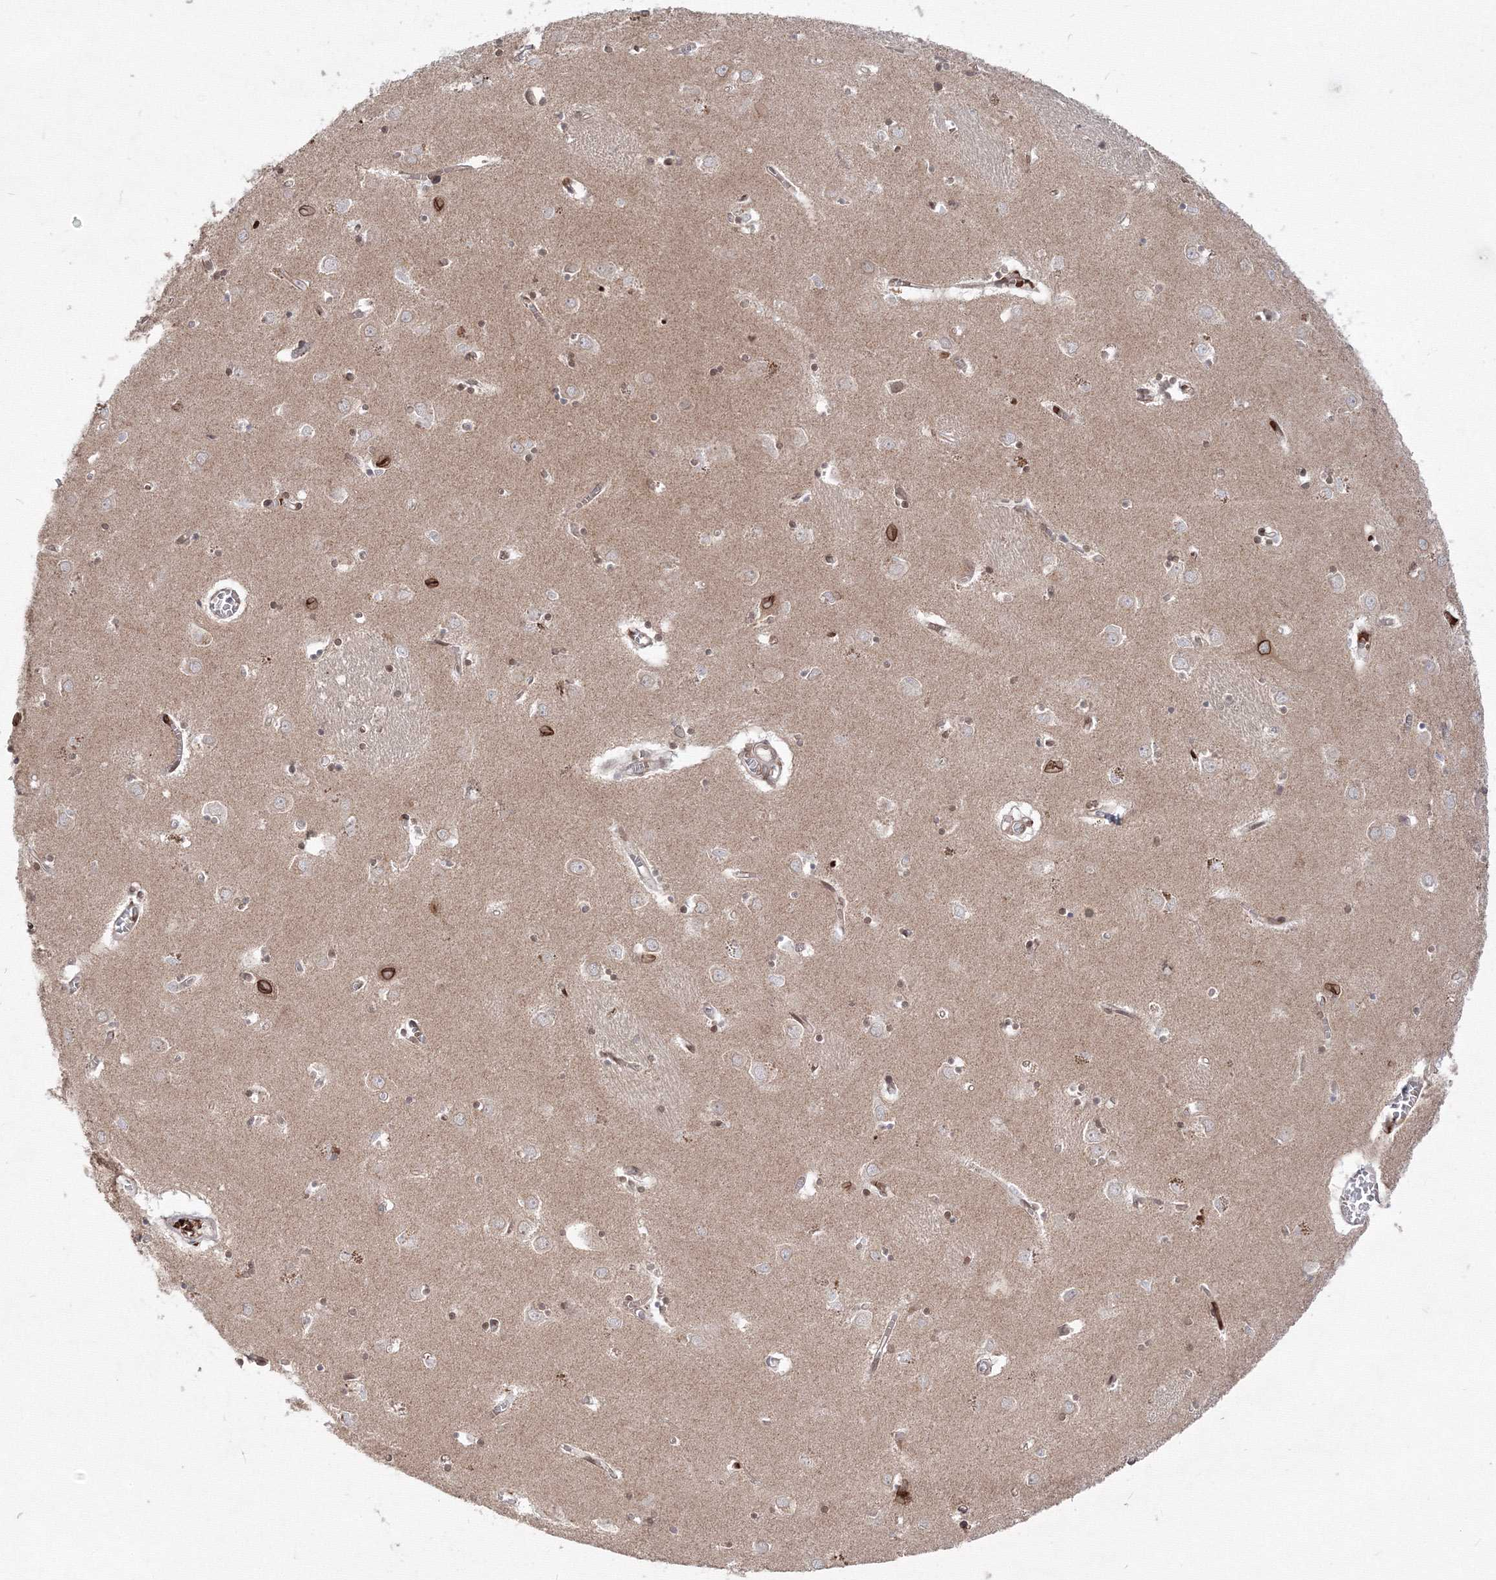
{"staining": {"intensity": "moderate", "quantity": "25%-75%", "location": "nuclear"}, "tissue": "caudate", "cell_type": "Glial cells", "image_type": "normal", "snomed": [{"axis": "morphology", "description": "Normal tissue, NOS"}, {"axis": "topography", "description": "Lateral ventricle wall"}], "caption": "Immunohistochemical staining of normal human caudate displays 25%-75% levels of moderate nuclear protein positivity in about 25%-75% of glial cells.", "gene": "DNAJB2", "patient": {"sex": "male", "age": 70}}